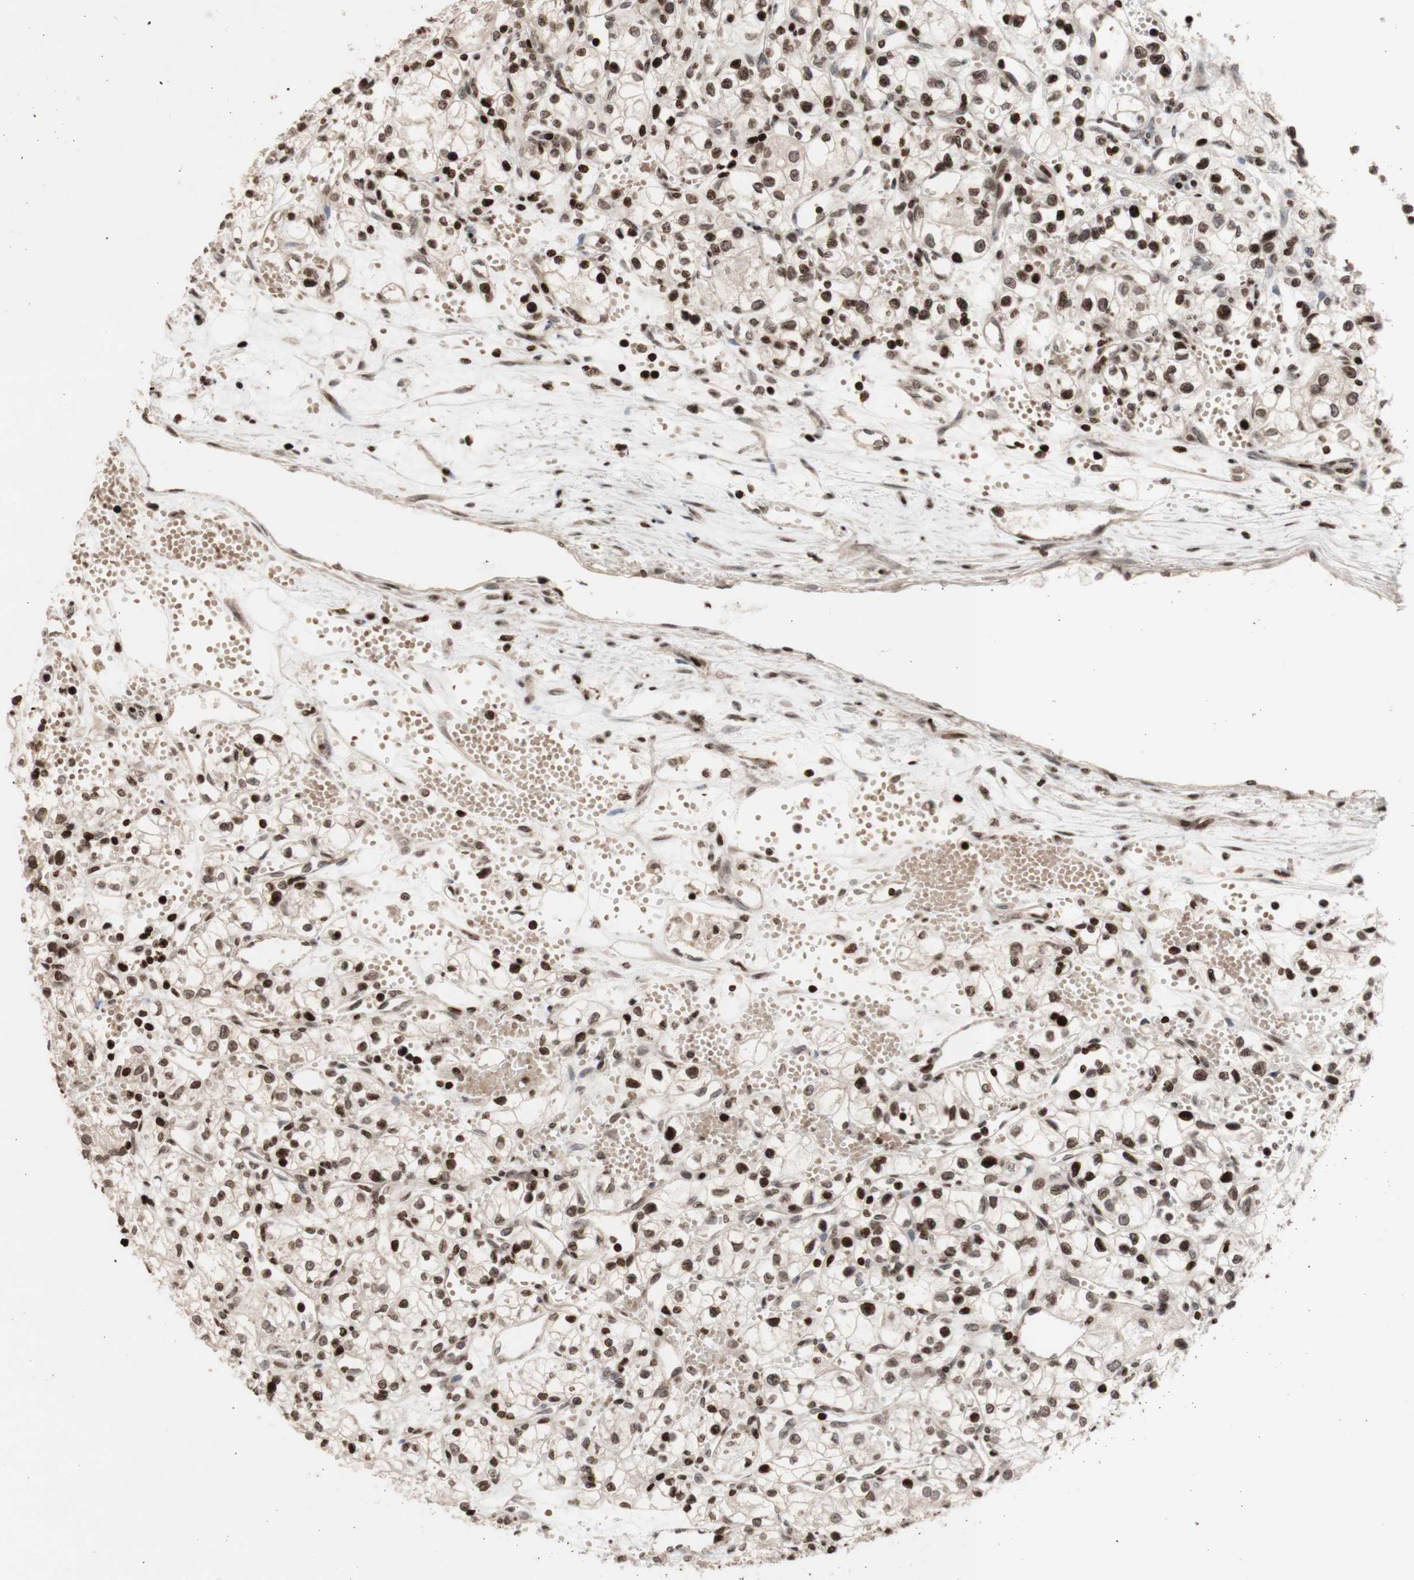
{"staining": {"intensity": "moderate", "quantity": ">75%", "location": "cytoplasmic/membranous,nuclear"}, "tissue": "renal cancer", "cell_type": "Tumor cells", "image_type": "cancer", "snomed": [{"axis": "morphology", "description": "Normal tissue, NOS"}, {"axis": "morphology", "description": "Adenocarcinoma, NOS"}, {"axis": "topography", "description": "Kidney"}], "caption": "Immunohistochemical staining of renal cancer displays medium levels of moderate cytoplasmic/membranous and nuclear protein expression in about >75% of tumor cells.", "gene": "POLA1", "patient": {"sex": "male", "age": 59}}